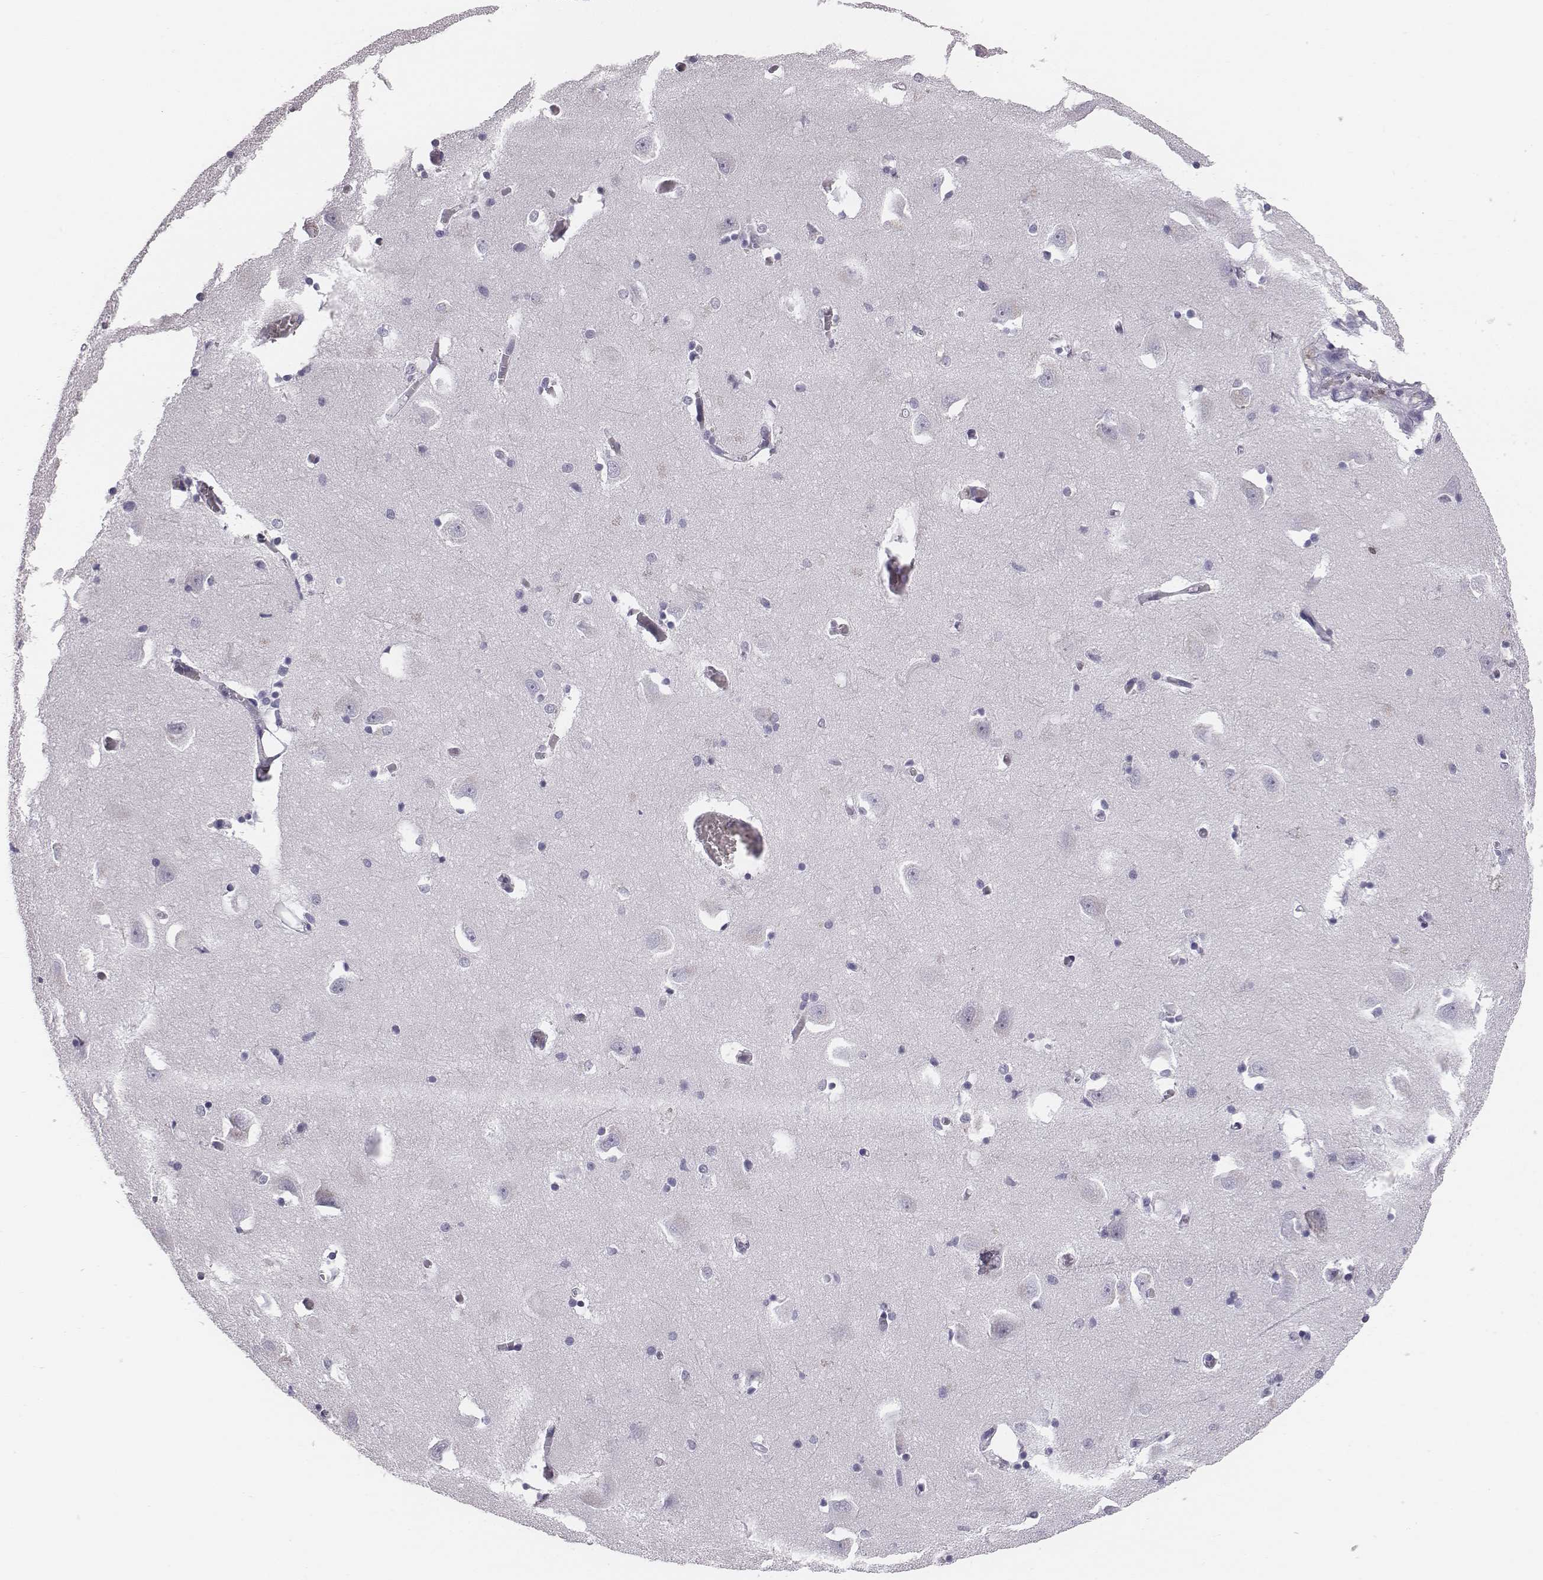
{"staining": {"intensity": "negative", "quantity": "none", "location": "none"}, "tissue": "caudate", "cell_type": "Glial cells", "image_type": "normal", "snomed": [{"axis": "morphology", "description": "Normal tissue, NOS"}, {"axis": "topography", "description": "Lateral ventricle wall"}, {"axis": "topography", "description": "Hippocampus"}], "caption": "This is a micrograph of immunohistochemistry (IHC) staining of normal caudate, which shows no staining in glial cells.", "gene": "HBZ", "patient": {"sex": "female", "age": 63}}